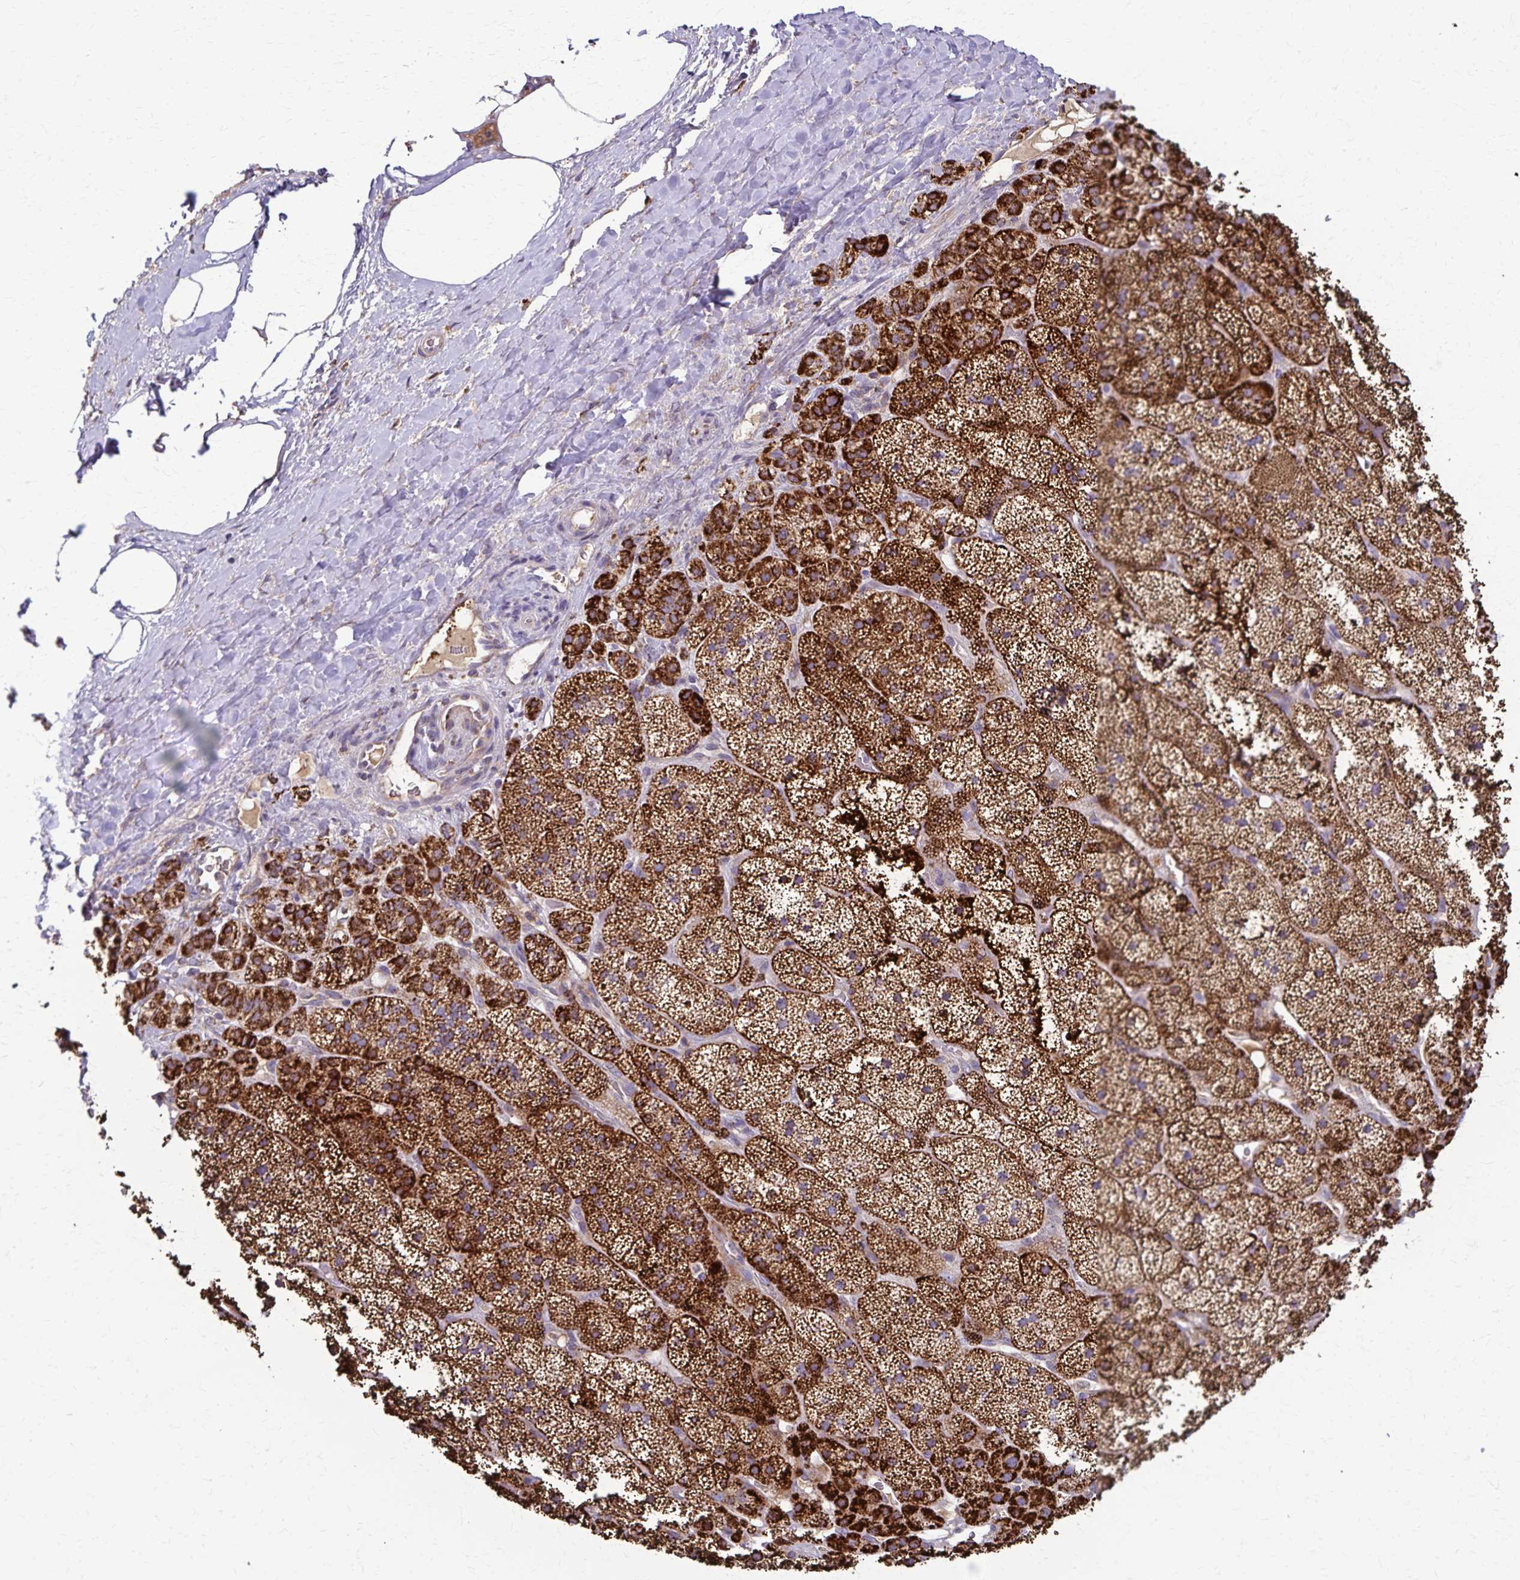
{"staining": {"intensity": "strong", "quantity": ">75%", "location": "cytoplasmic/membranous"}, "tissue": "adrenal gland", "cell_type": "Glandular cells", "image_type": "normal", "snomed": [{"axis": "morphology", "description": "Normal tissue, NOS"}, {"axis": "topography", "description": "Adrenal gland"}], "caption": "Approximately >75% of glandular cells in normal human adrenal gland show strong cytoplasmic/membranous protein staining as visualized by brown immunohistochemical staining.", "gene": "RNF10", "patient": {"sex": "male", "age": 57}}